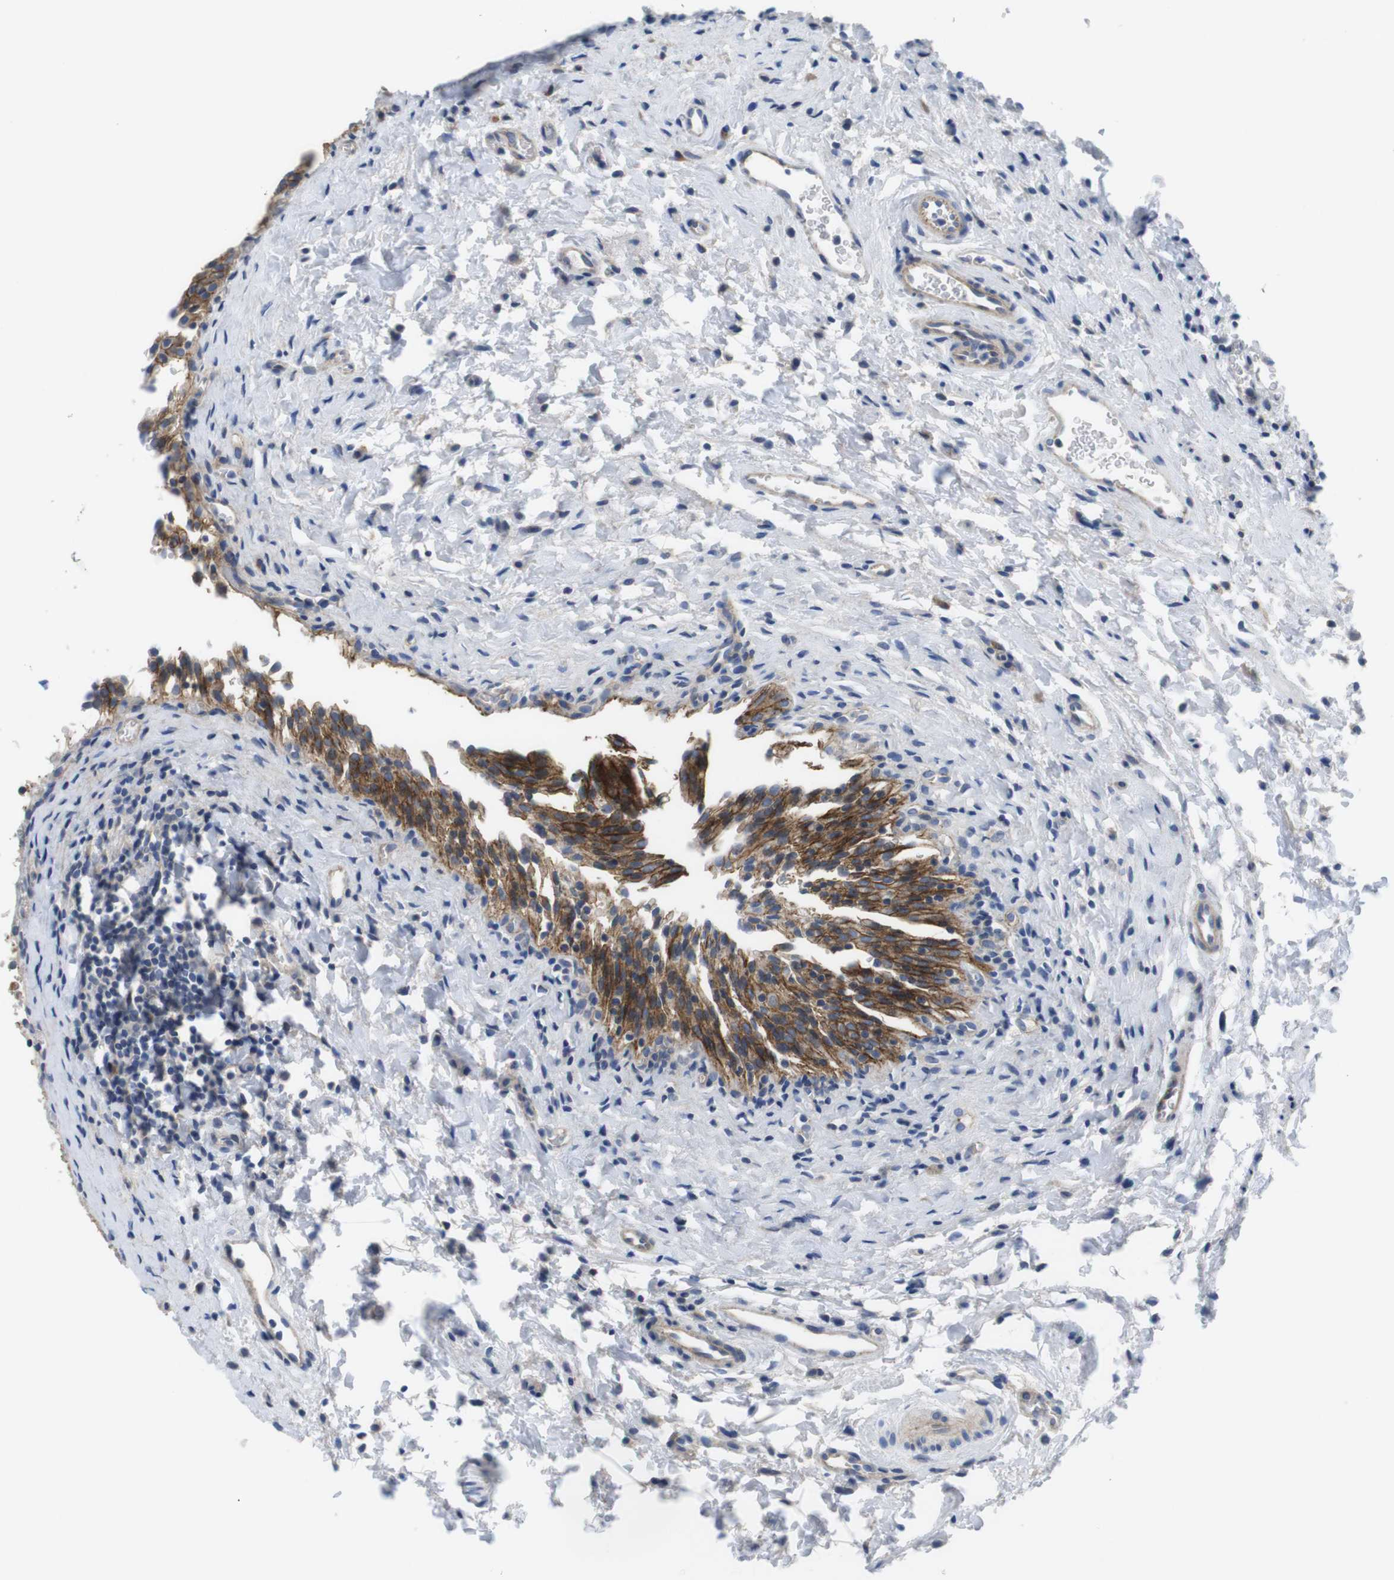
{"staining": {"intensity": "strong", "quantity": ">75%", "location": "cytoplasmic/membranous"}, "tissue": "urinary bladder", "cell_type": "Urothelial cells", "image_type": "normal", "snomed": [{"axis": "morphology", "description": "Normal tissue, NOS"}, {"axis": "topography", "description": "Urinary bladder"}], "caption": "The image shows staining of normal urinary bladder, revealing strong cytoplasmic/membranous protein staining (brown color) within urothelial cells. The staining was performed using DAB (3,3'-diaminobenzidine), with brown indicating positive protein expression. Nuclei are stained blue with hematoxylin.", "gene": "SCRIB", "patient": {"sex": "male", "age": 51}}